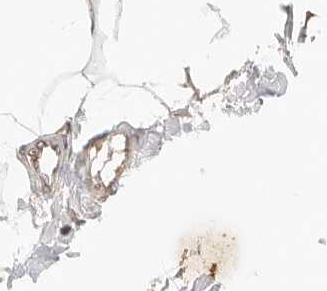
{"staining": {"intensity": "weak", "quantity": "25%-75%", "location": "cytoplasmic/membranous"}, "tissue": "adipose tissue", "cell_type": "Adipocytes", "image_type": "normal", "snomed": [{"axis": "morphology", "description": "Normal tissue, NOS"}, {"axis": "morphology", "description": "Adenocarcinoma, NOS"}, {"axis": "topography", "description": "Colon"}, {"axis": "topography", "description": "Peripheral nerve tissue"}], "caption": "IHC micrograph of benign adipose tissue stained for a protein (brown), which exhibits low levels of weak cytoplasmic/membranous staining in approximately 25%-75% of adipocytes.", "gene": "EPHA1", "patient": {"sex": "male", "age": 14}}